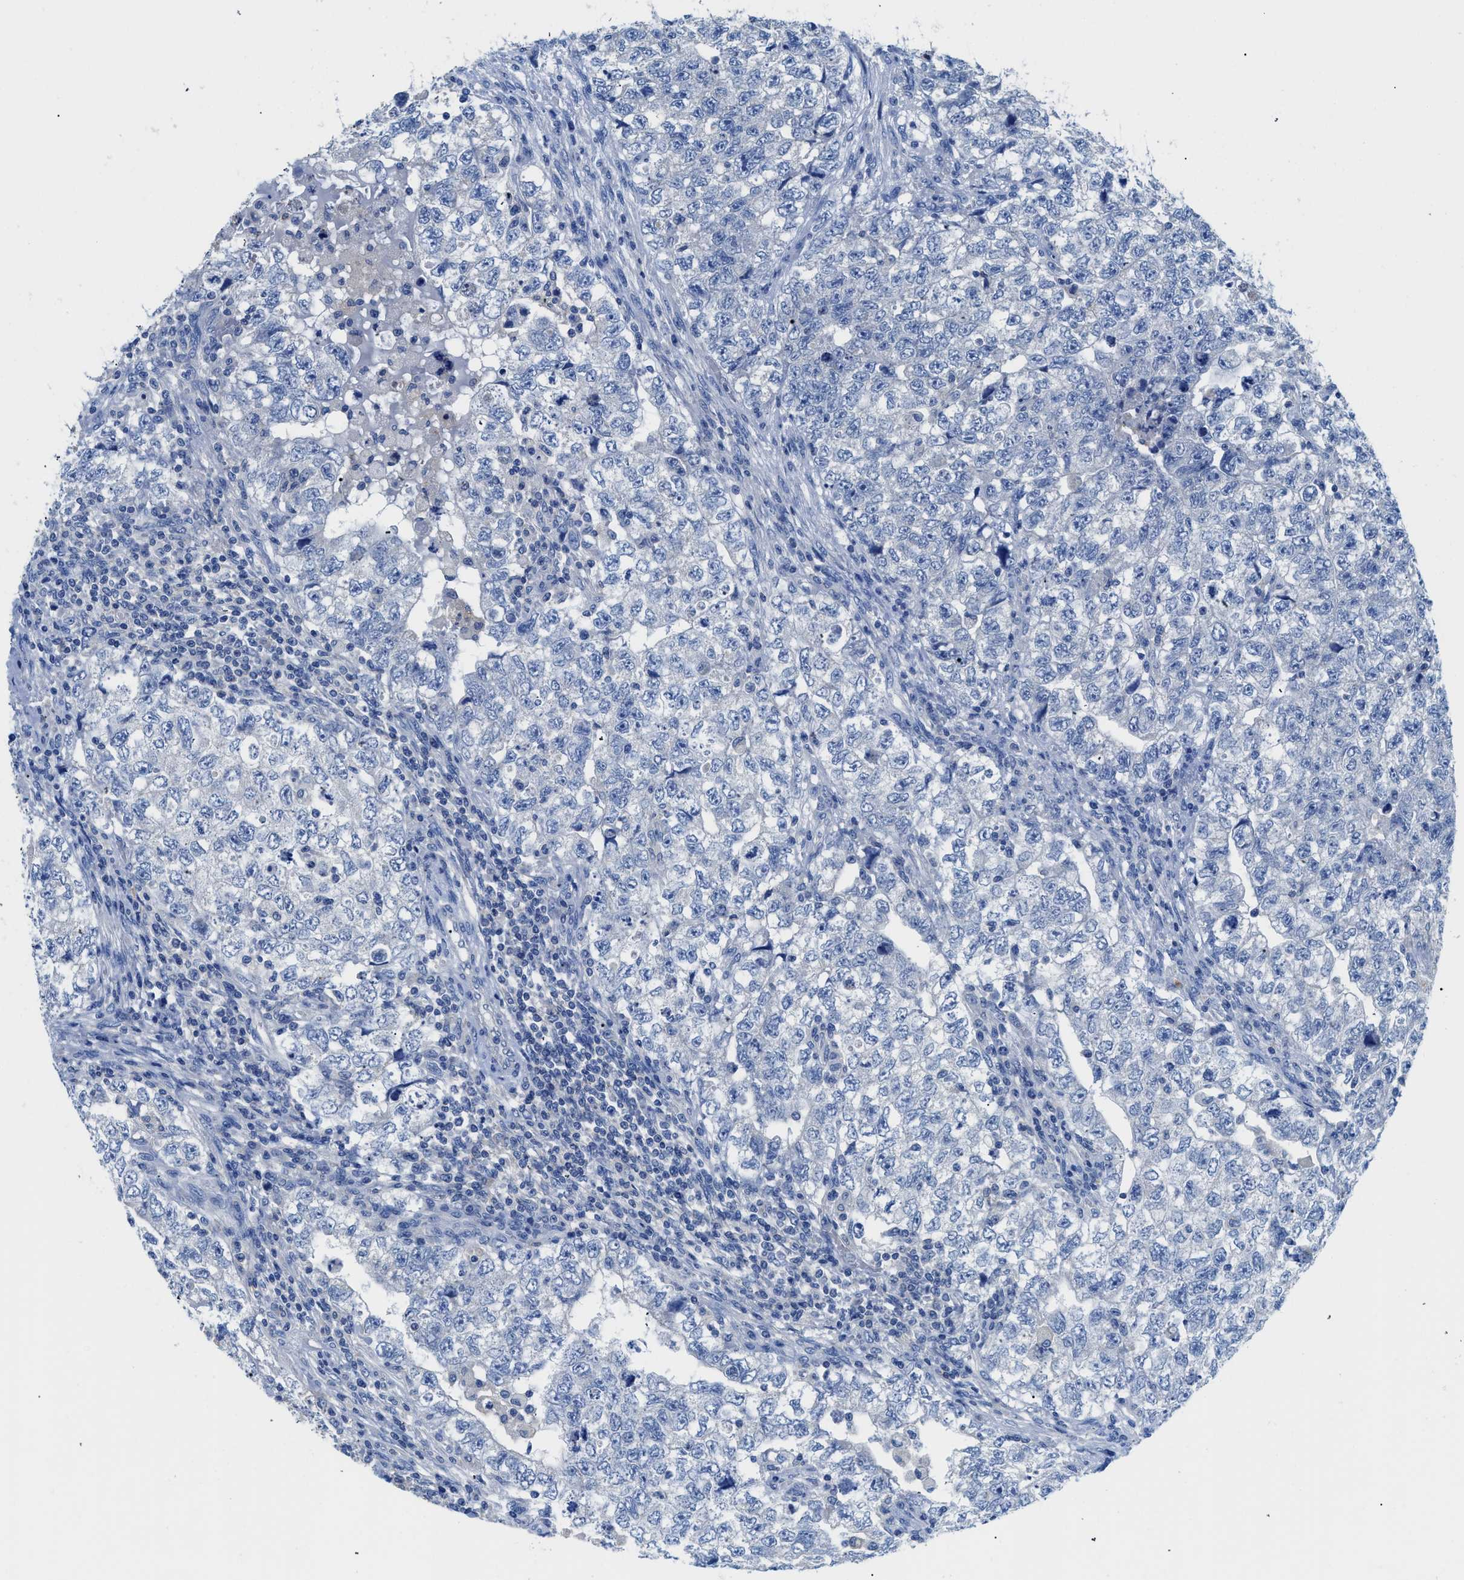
{"staining": {"intensity": "negative", "quantity": "none", "location": "none"}, "tissue": "testis cancer", "cell_type": "Tumor cells", "image_type": "cancer", "snomed": [{"axis": "morphology", "description": "Carcinoma, Embryonal, NOS"}, {"axis": "topography", "description": "Testis"}], "caption": "Immunohistochemical staining of testis embryonal carcinoma demonstrates no significant staining in tumor cells.", "gene": "NEB", "patient": {"sex": "male", "age": 36}}